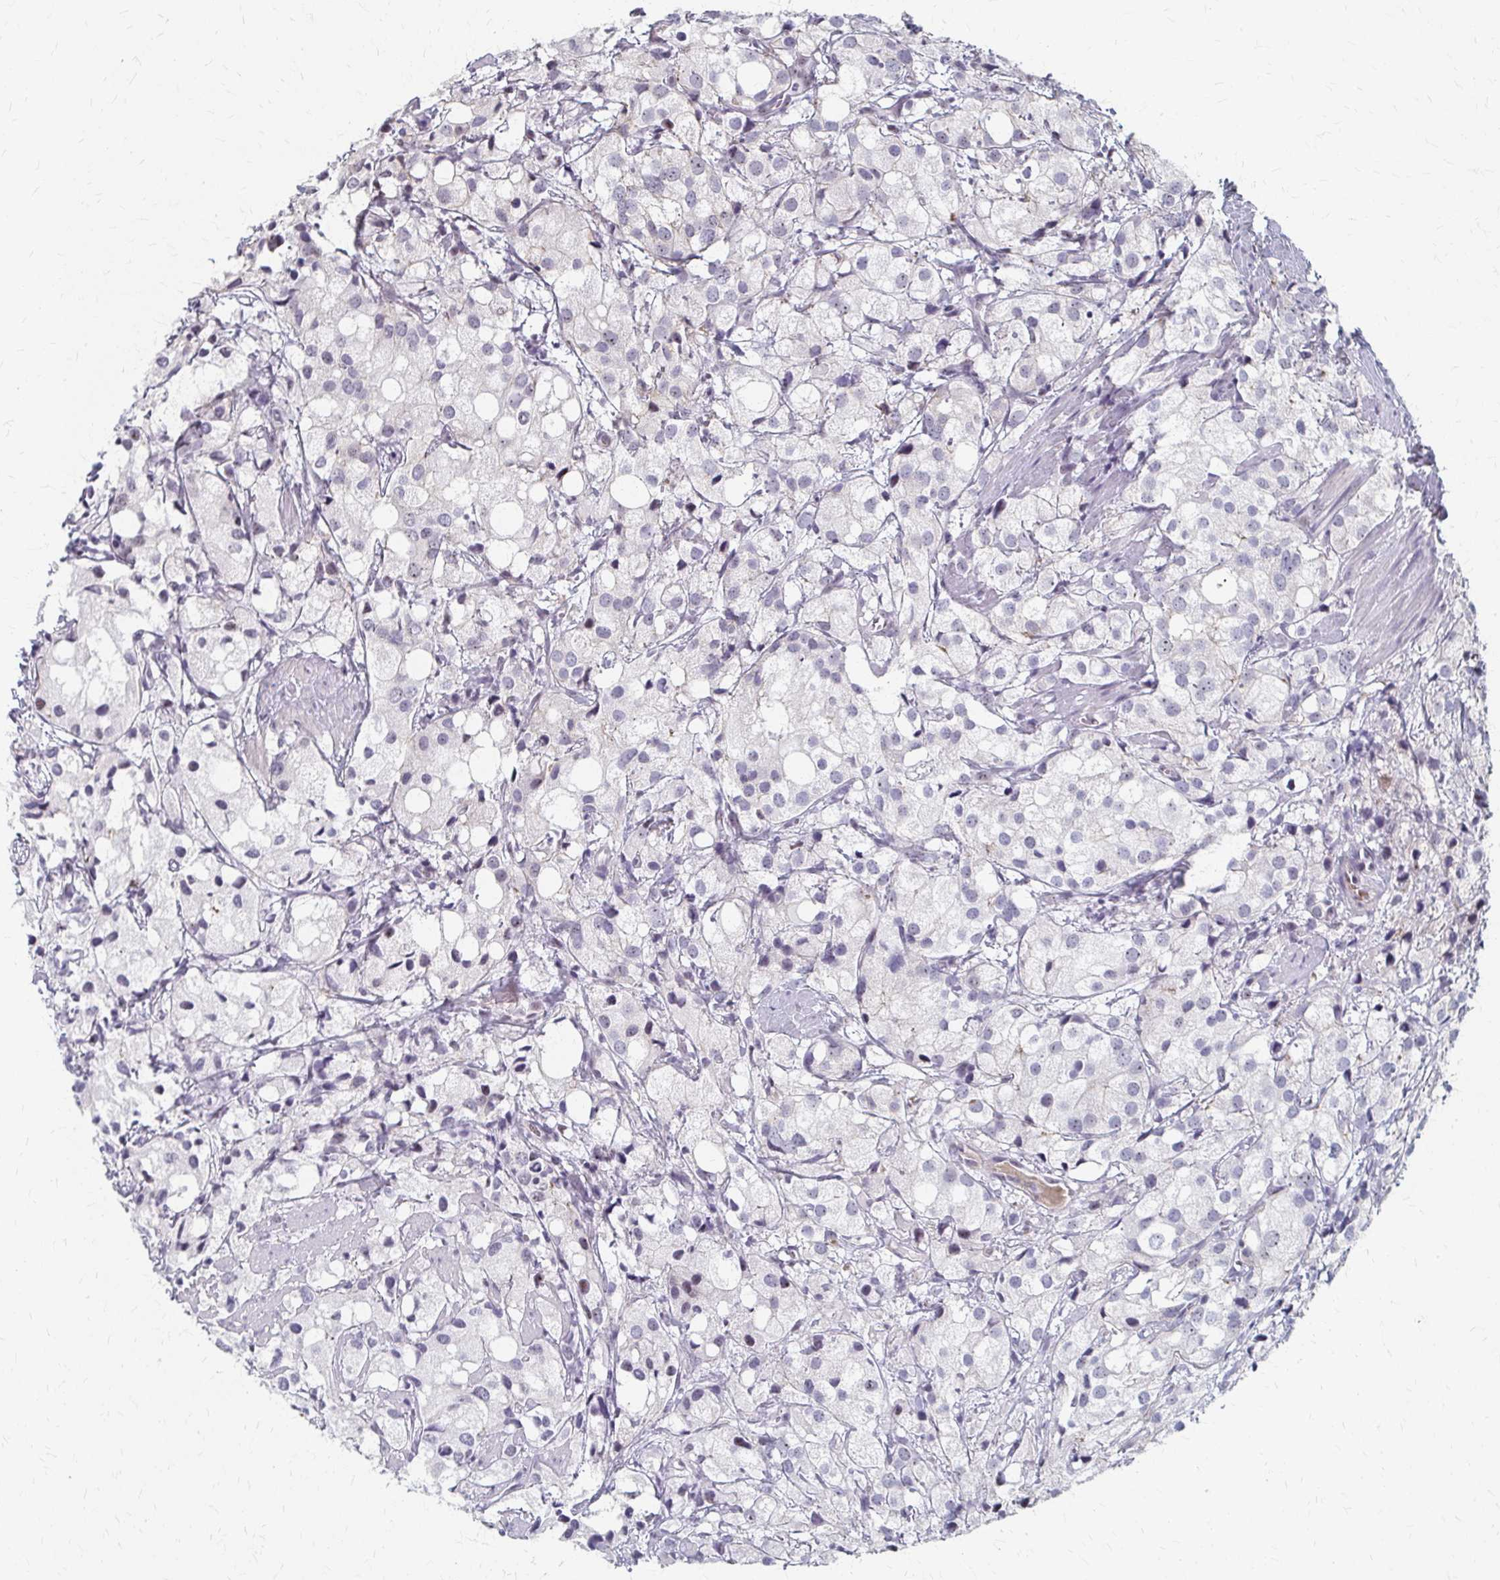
{"staining": {"intensity": "negative", "quantity": "none", "location": "none"}, "tissue": "prostate cancer", "cell_type": "Tumor cells", "image_type": "cancer", "snomed": [{"axis": "morphology", "description": "Adenocarcinoma, High grade"}, {"axis": "topography", "description": "Prostate"}], "caption": "Protein analysis of prostate cancer reveals no significant expression in tumor cells.", "gene": "PES1", "patient": {"sex": "male", "age": 86}}